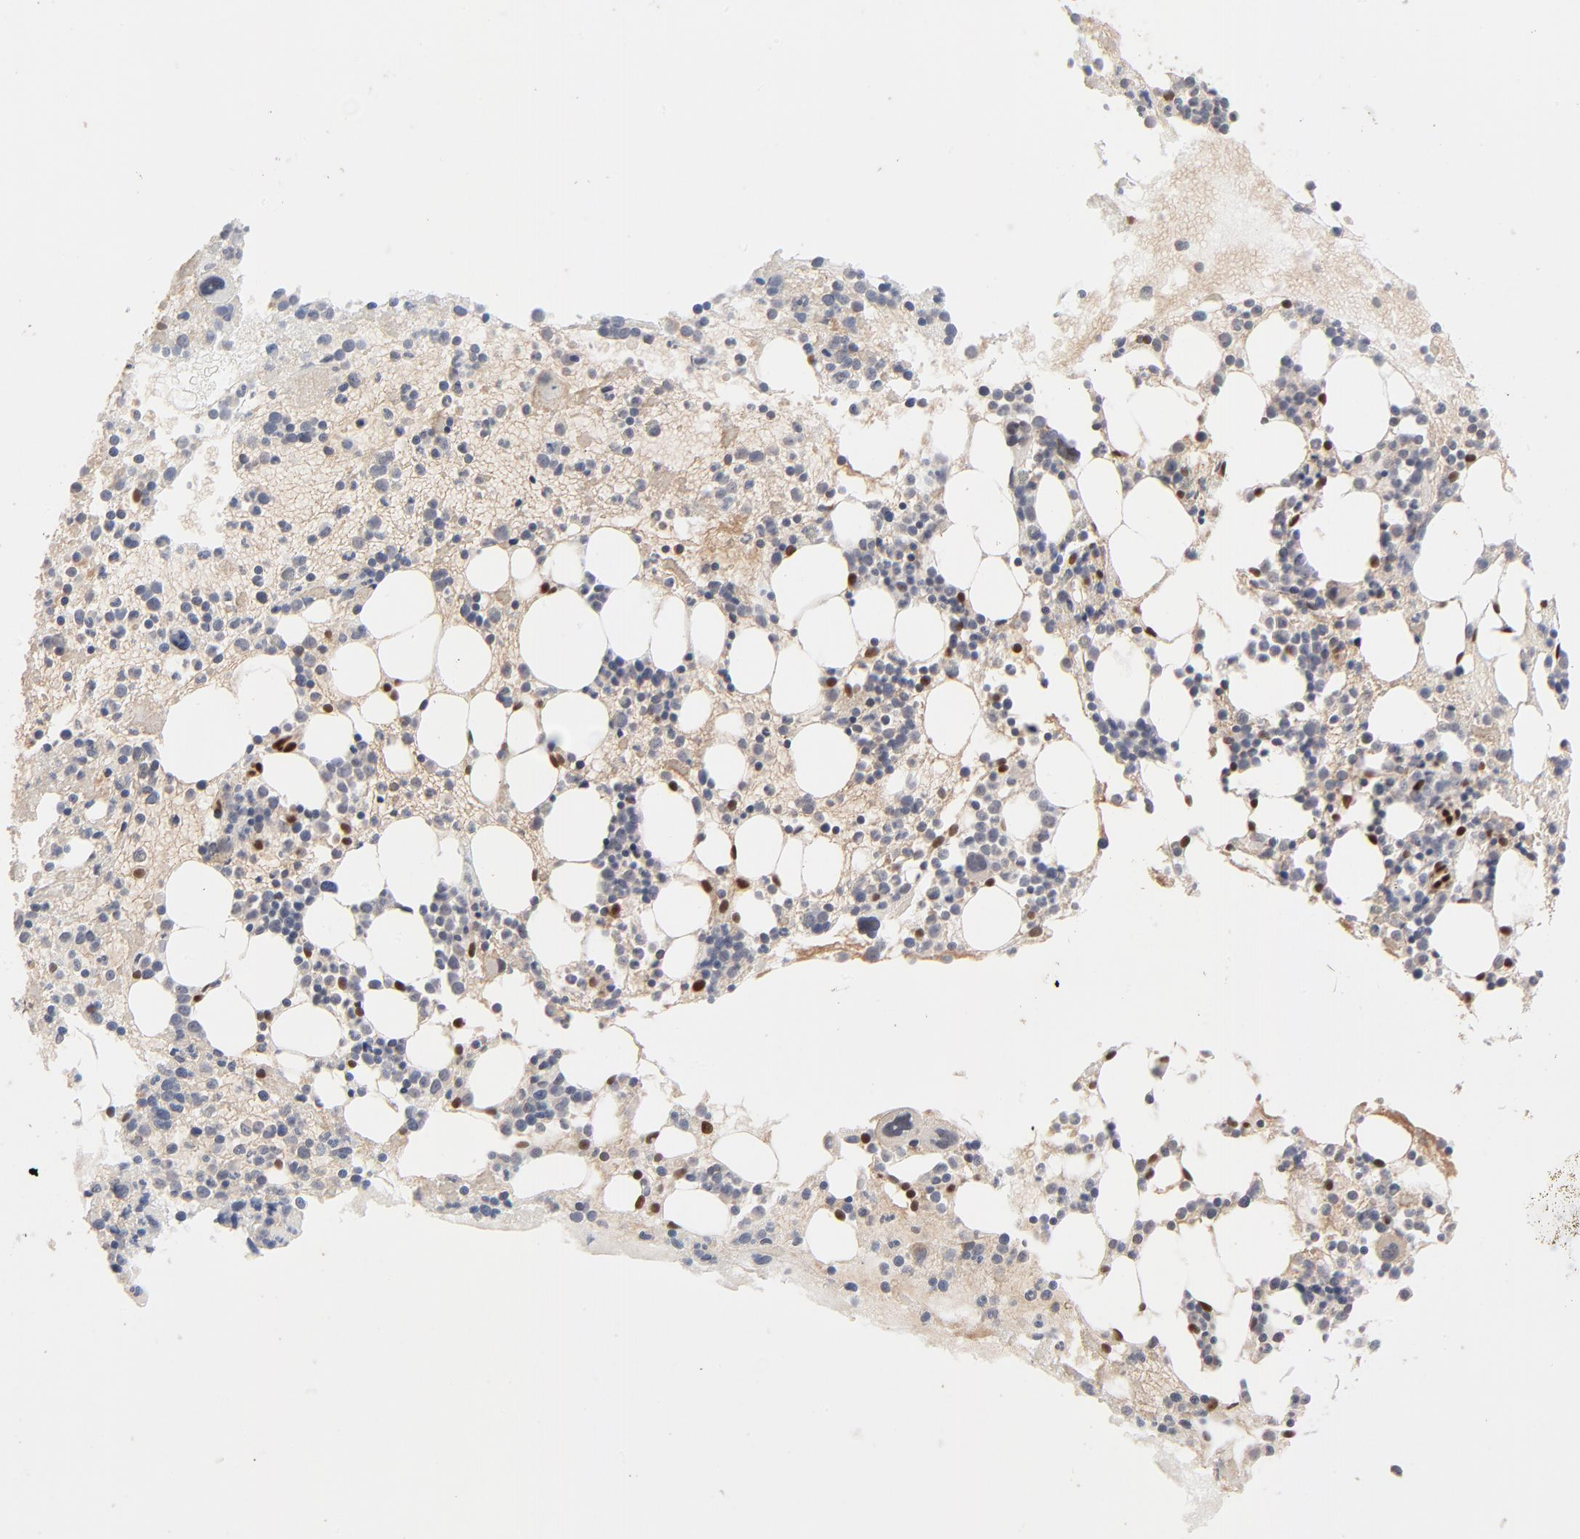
{"staining": {"intensity": "moderate", "quantity": "<25%", "location": "nuclear"}, "tissue": "bone marrow", "cell_type": "Hematopoietic cells", "image_type": "normal", "snomed": [{"axis": "morphology", "description": "Normal tissue, NOS"}, {"axis": "topography", "description": "Bone marrow"}], "caption": "Benign bone marrow shows moderate nuclear staining in about <25% of hematopoietic cells The protein is stained brown, and the nuclei are stained in blue (DAB (3,3'-diaminobenzidine) IHC with brightfield microscopy, high magnification)..", "gene": "NFIB", "patient": {"sex": "male", "age": 15}}